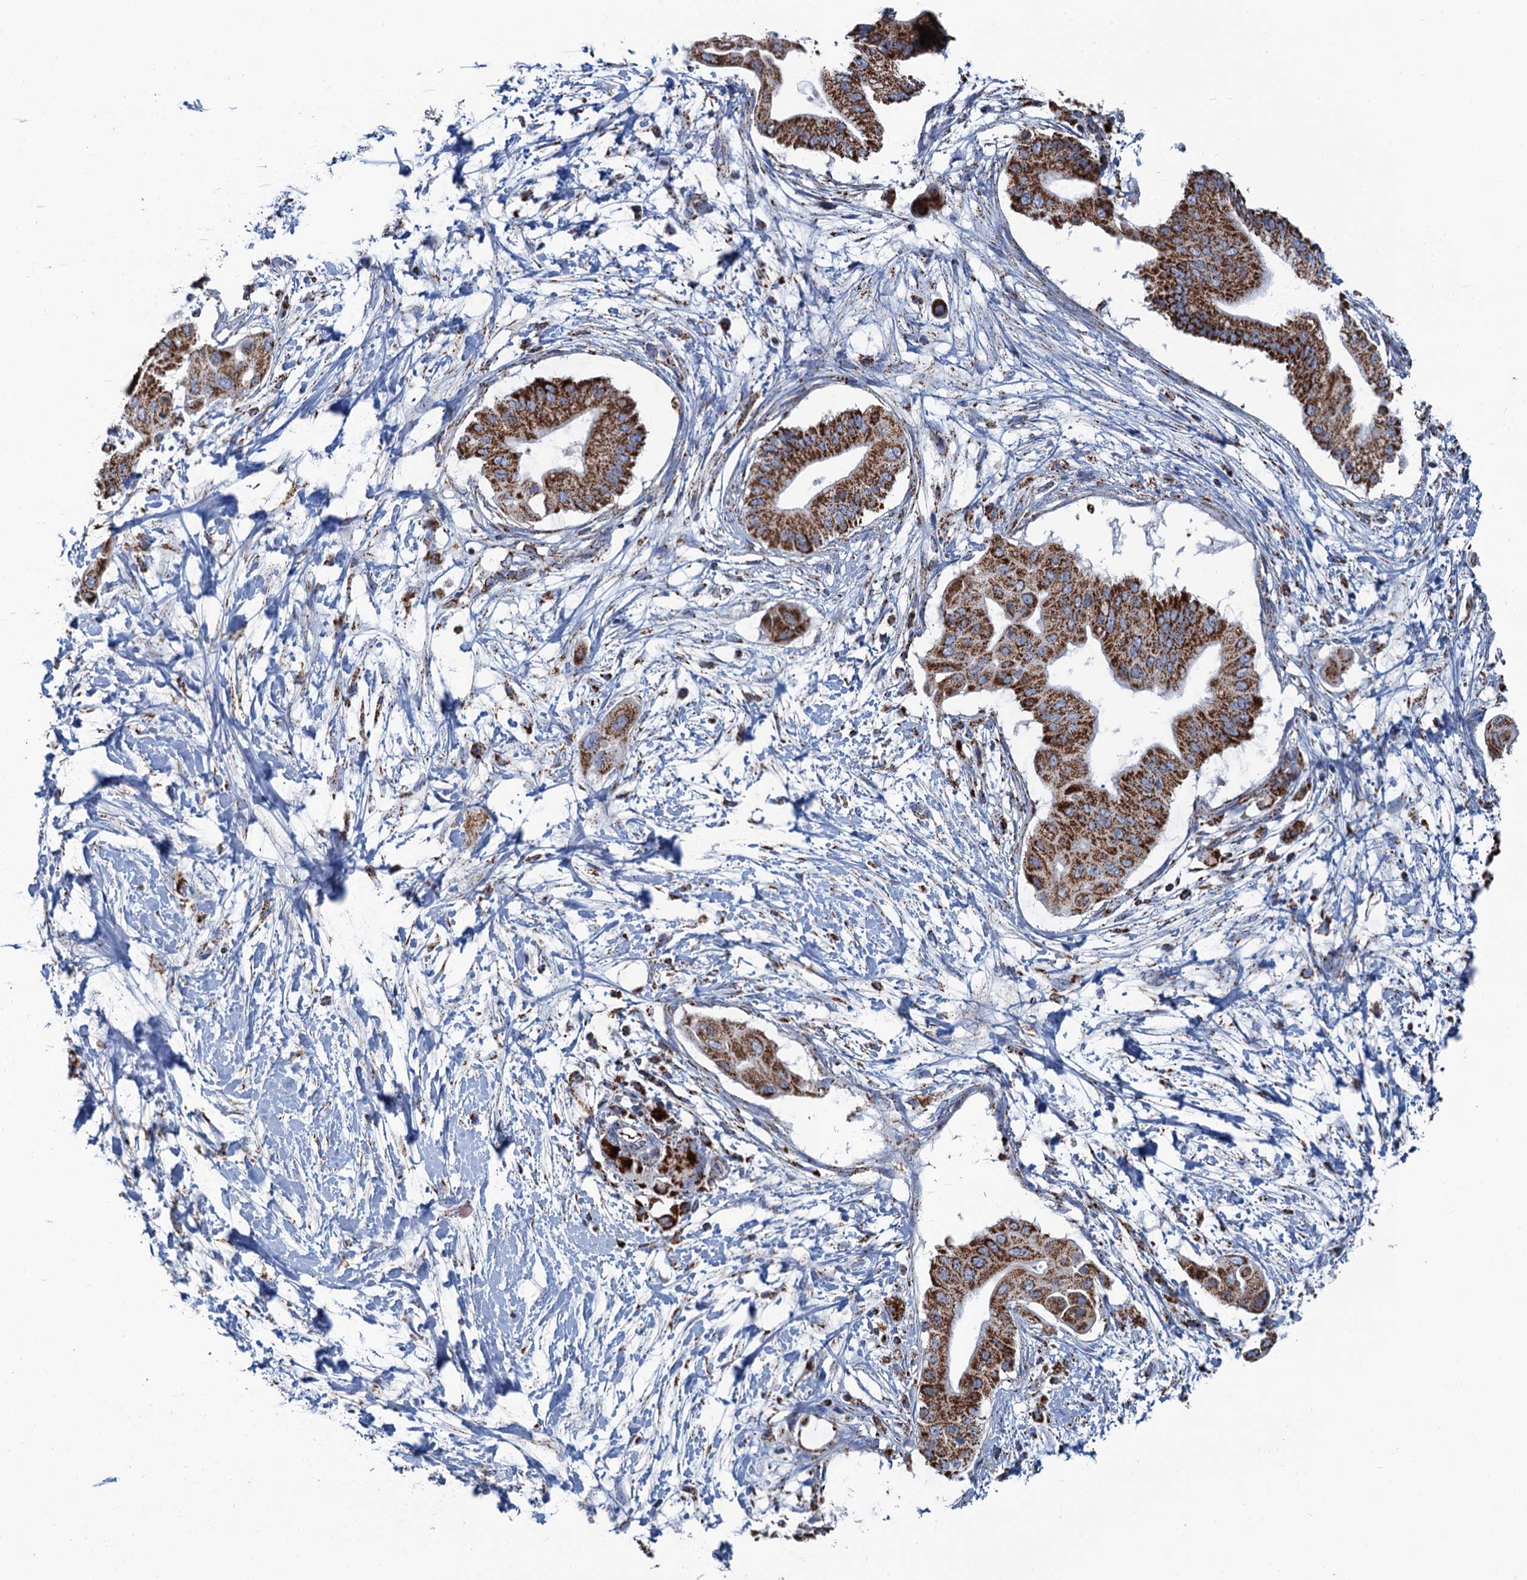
{"staining": {"intensity": "strong", "quantity": ">75%", "location": "cytoplasmic/membranous"}, "tissue": "pancreatic cancer", "cell_type": "Tumor cells", "image_type": "cancer", "snomed": [{"axis": "morphology", "description": "Adenocarcinoma, NOS"}, {"axis": "topography", "description": "Pancreas"}], "caption": "Pancreatic cancer (adenocarcinoma) stained with DAB immunohistochemistry (IHC) displays high levels of strong cytoplasmic/membranous staining in approximately >75% of tumor cells.", "gene": "IVD", "patient": {"sex": "male", "age": 68}}